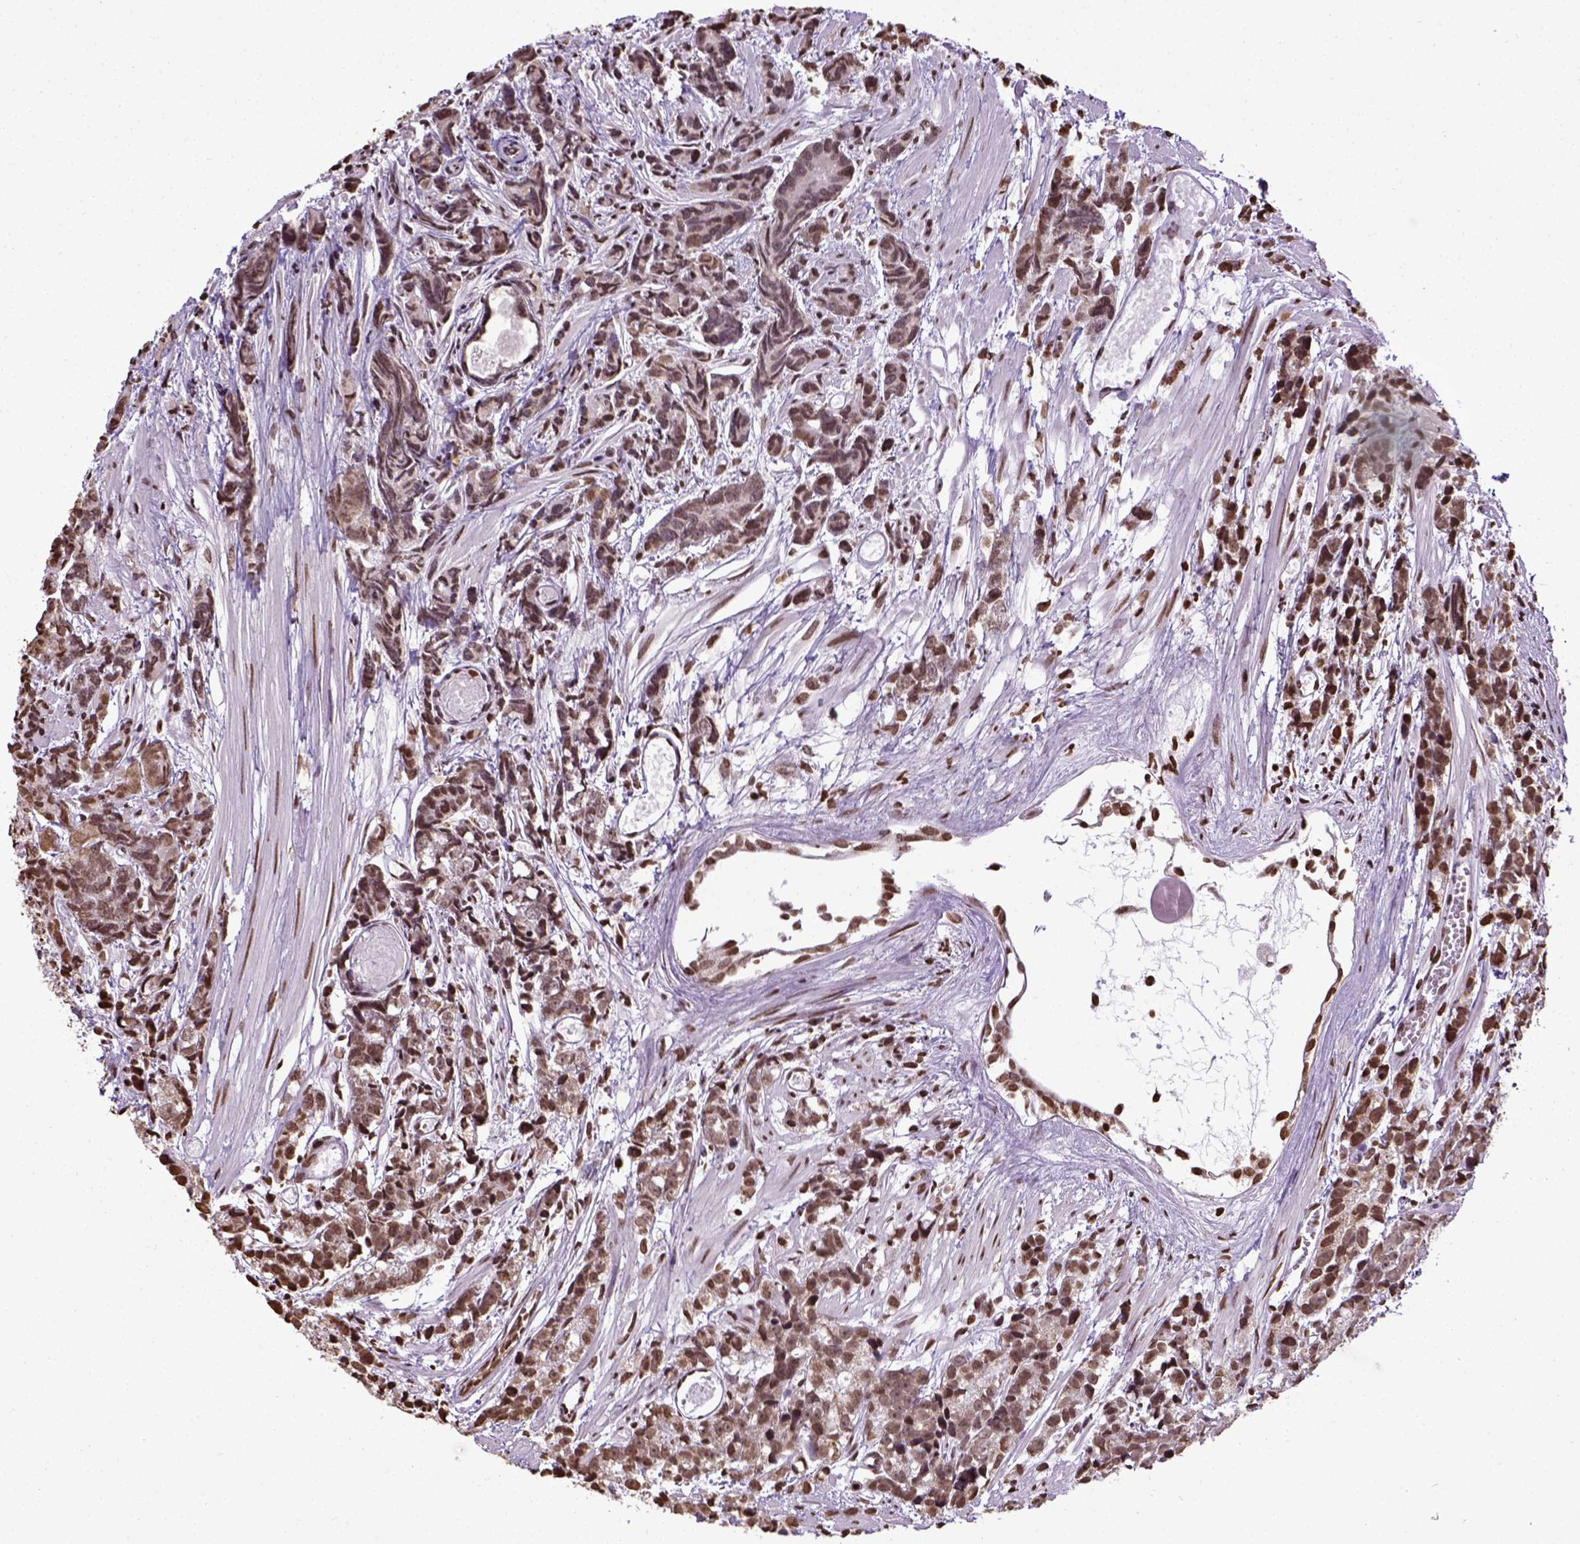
{"staining": {"intensity": "moderate", "quantity": ">75%", "location": "nuclear"}, "tissue": "prostate cancer", "cell_type": "Tumor cells", "image_type": "cancer", "snomed": [{"axis": "morphology", "description": "Adenocarcinoma, High grade"}, {"axis": "topography", "description": "Prostate"}], "caption": "This is an image of immunohistochemistry (IHC) staining of adenocarcinoma (high-grade) (prostate), which shows moderate positivity in the nuclear of tumor cells.", "gene": "ZNF75D", "patient": {"sex": "male", "age": 77}}